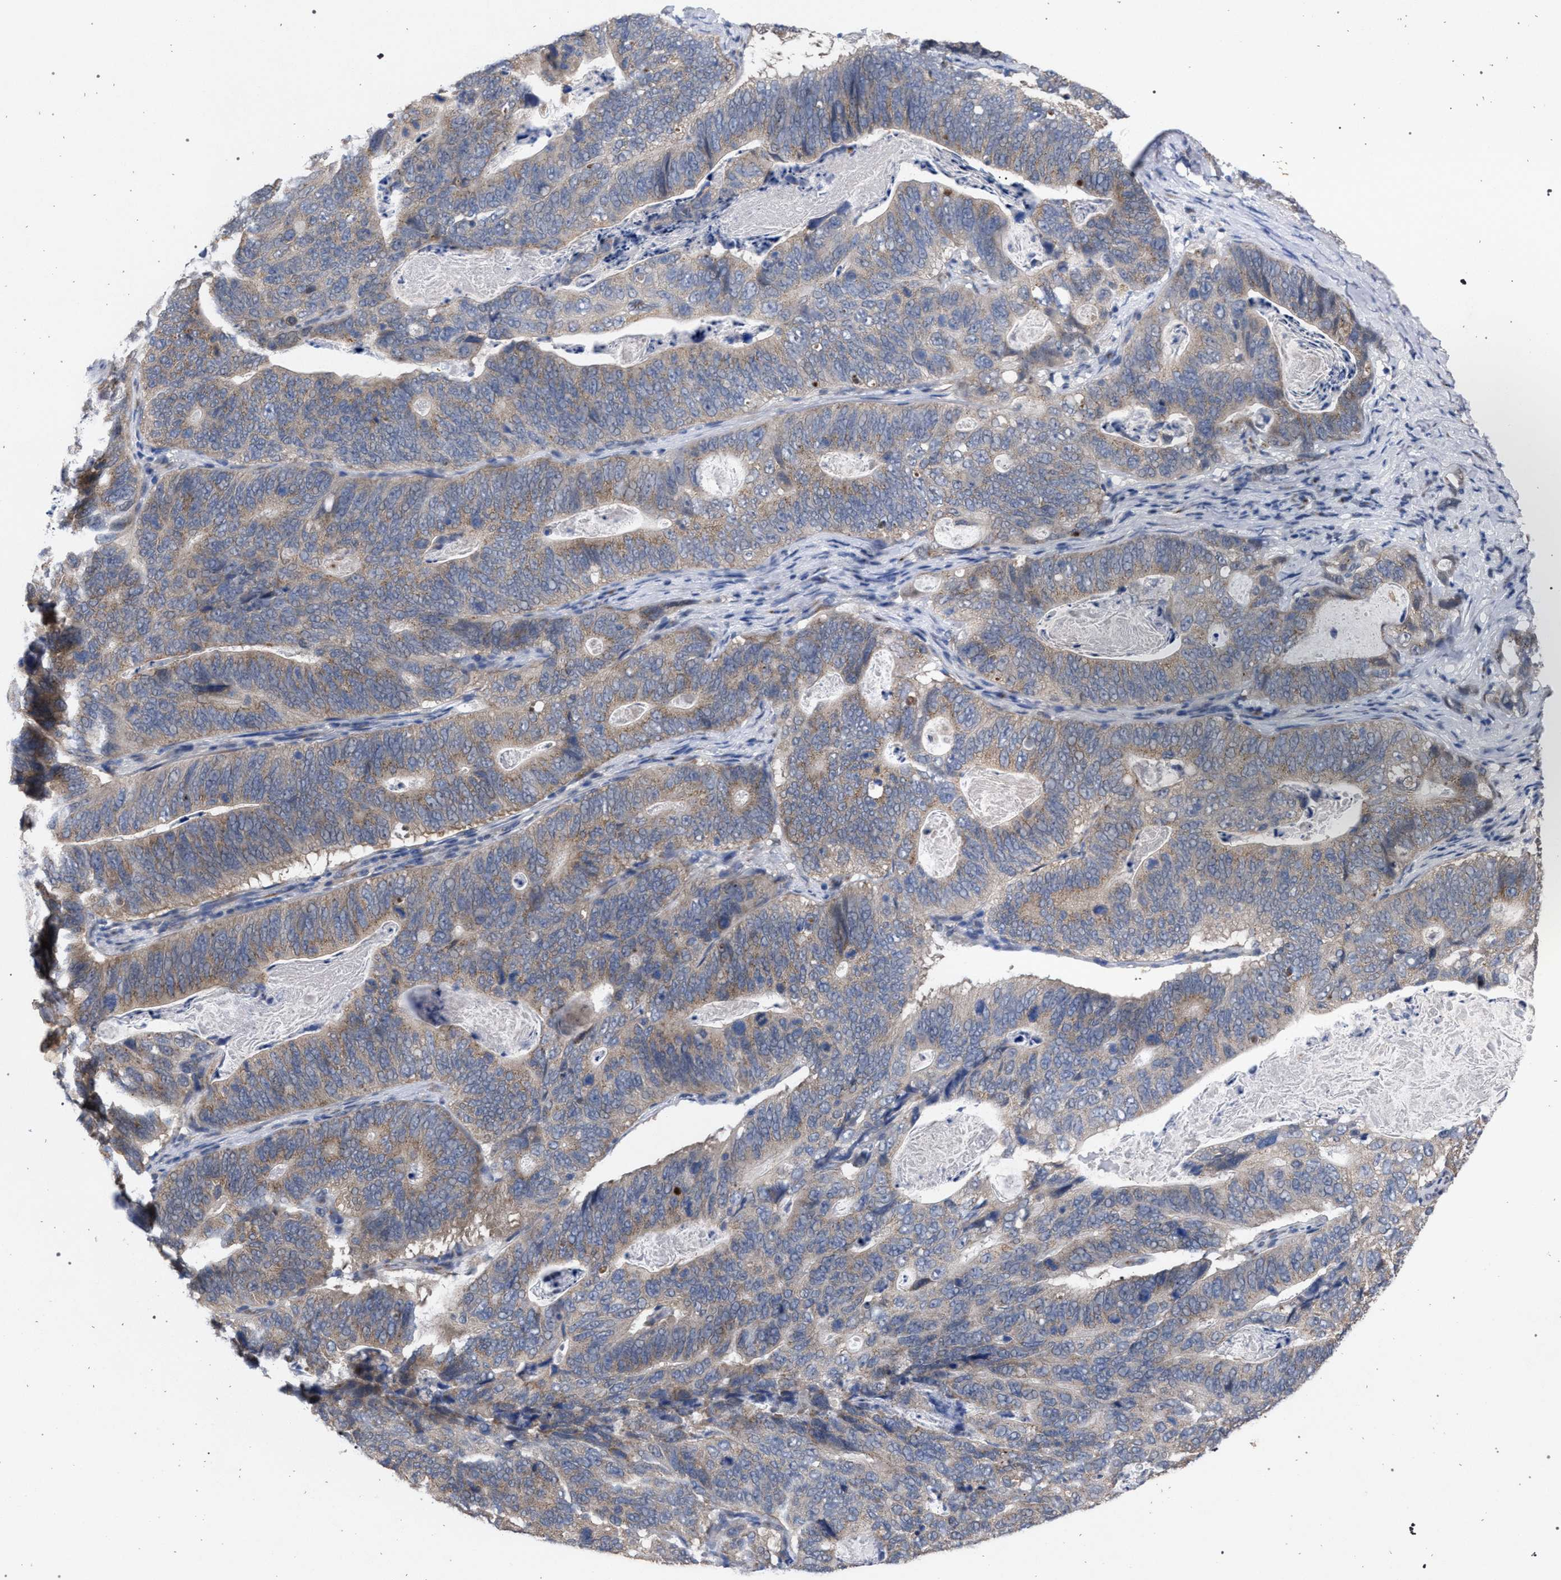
{"staining": {"intensity": "weak", "quantity": ">75%", "location": "cytoplasmic/membranous"}, "tissue": "stomach cancer", "cell_type": "Tumor cells", "image_type": "cancer", "snomed": [{"axis": "morphology", "description": "Normal tissue, NOS"}, {"axis": "morphology", "description": "Adenocarcinoma, NOS"}, {"axis": "topography", "description": "Stomach"}], "caption": "Adenocarcinoma (stomach) stained with DAB (3,3'-diaminobenzidine) immunohistochemistry (IHC) demonstrates low levels of weak cytoplasmic/membranous positivity in about >75% of tumor cells.", "gene": "GOLGA2", "patient": {"sex": "female", "age": 89}}